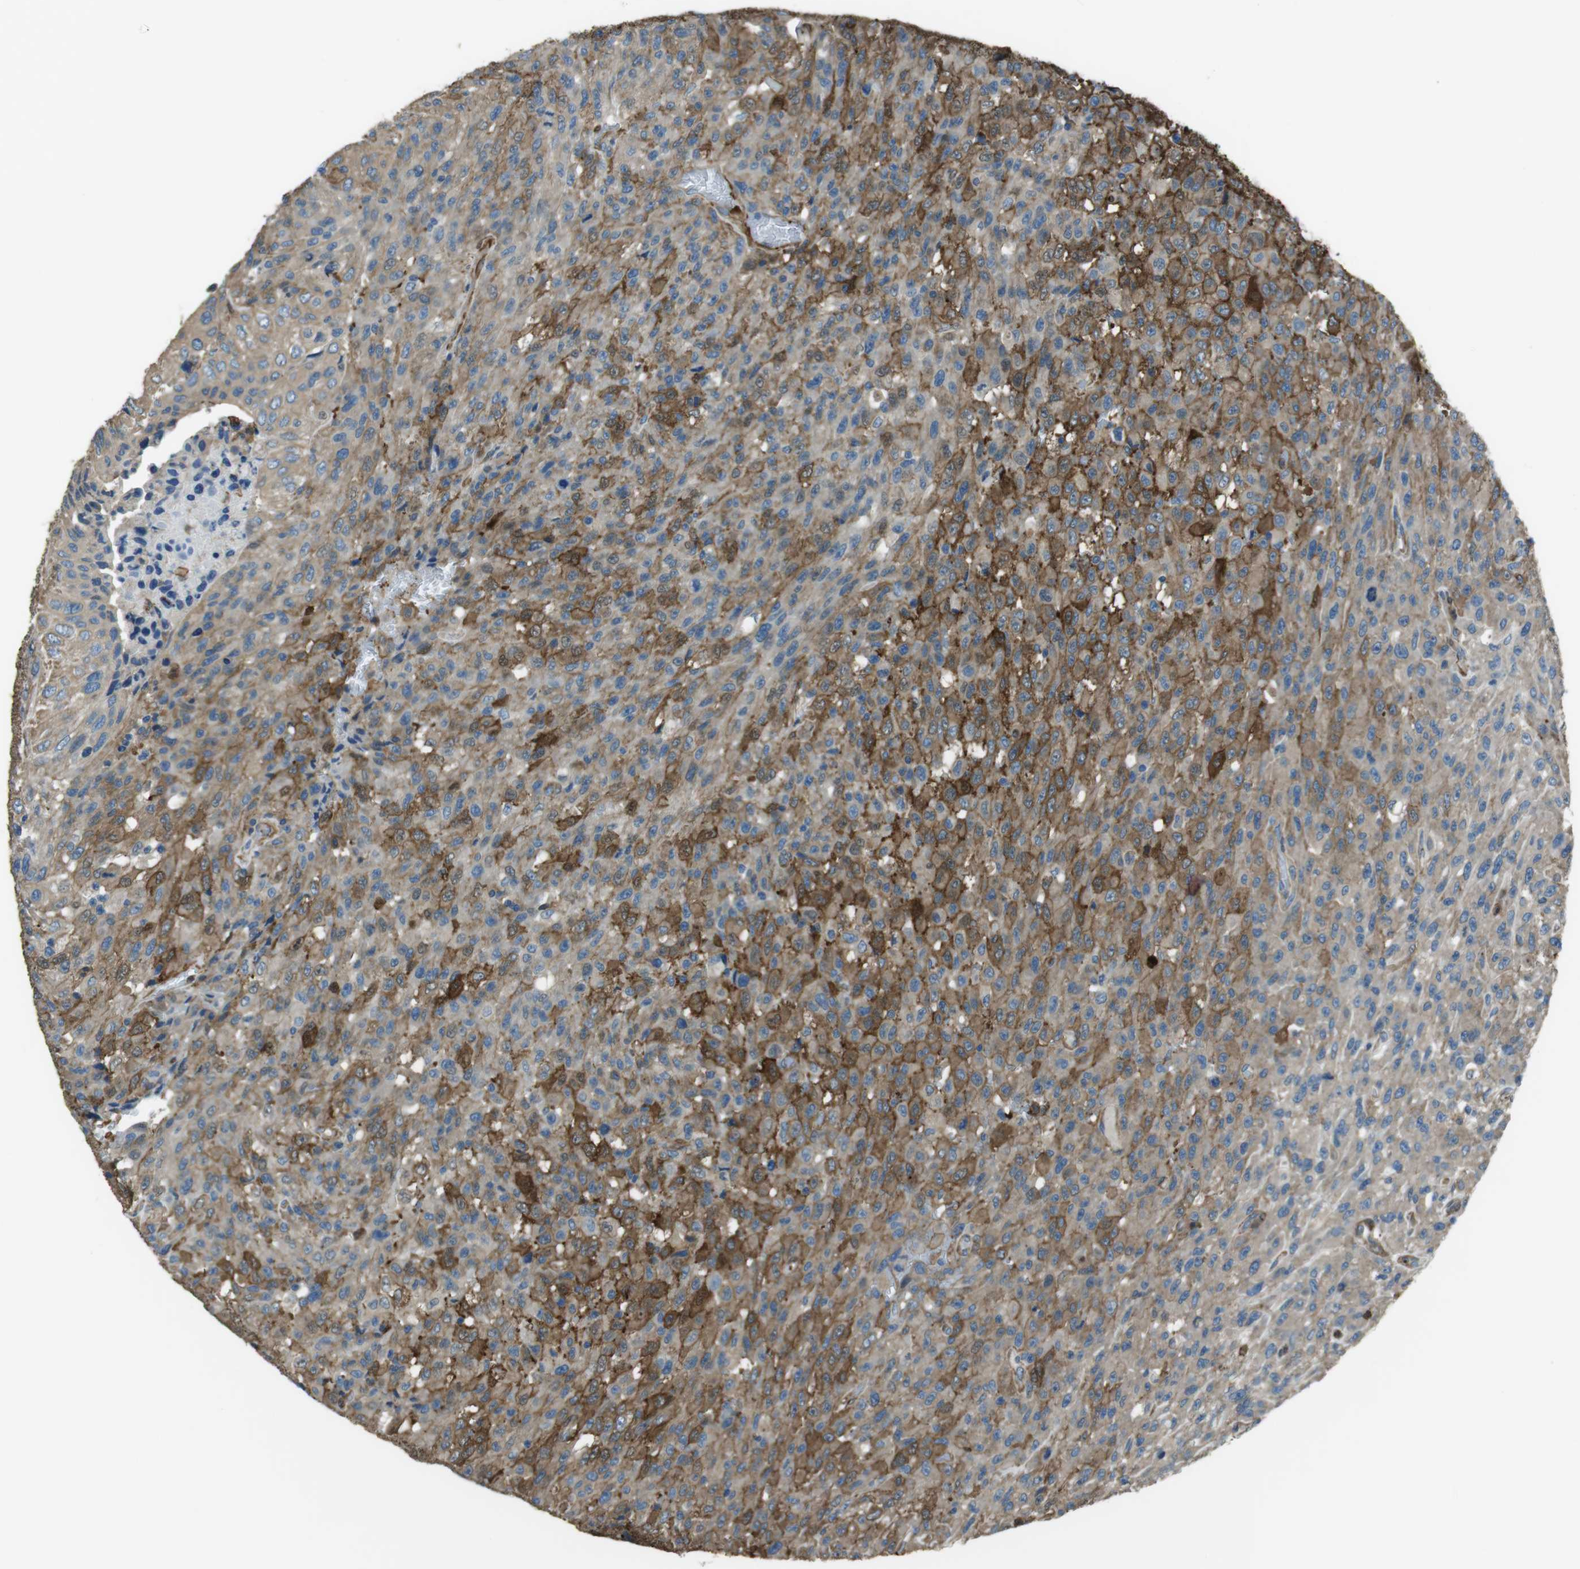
{"staining": {"intensity": "moderate", "quantity": ">75%", "location": "cytoplasmic/membranous"}, "tissue": "urothelial cancer", "cell_type": "Tumor cells", "image_type": "cancer", "snomed": [{"axis": "morphology", "description": "Urothelial carcinoma, High grade"}, {"axis": "topography", "description": "Urinary bladder"}], "caption": "Tumor cells exhibit moderate cytoplasmic/membranous staining in approximately >75% of cells in high-grade urothelial carcinoma.", "gene": "SFT2D1", "patient": {"sex": "male", "age": 66}}